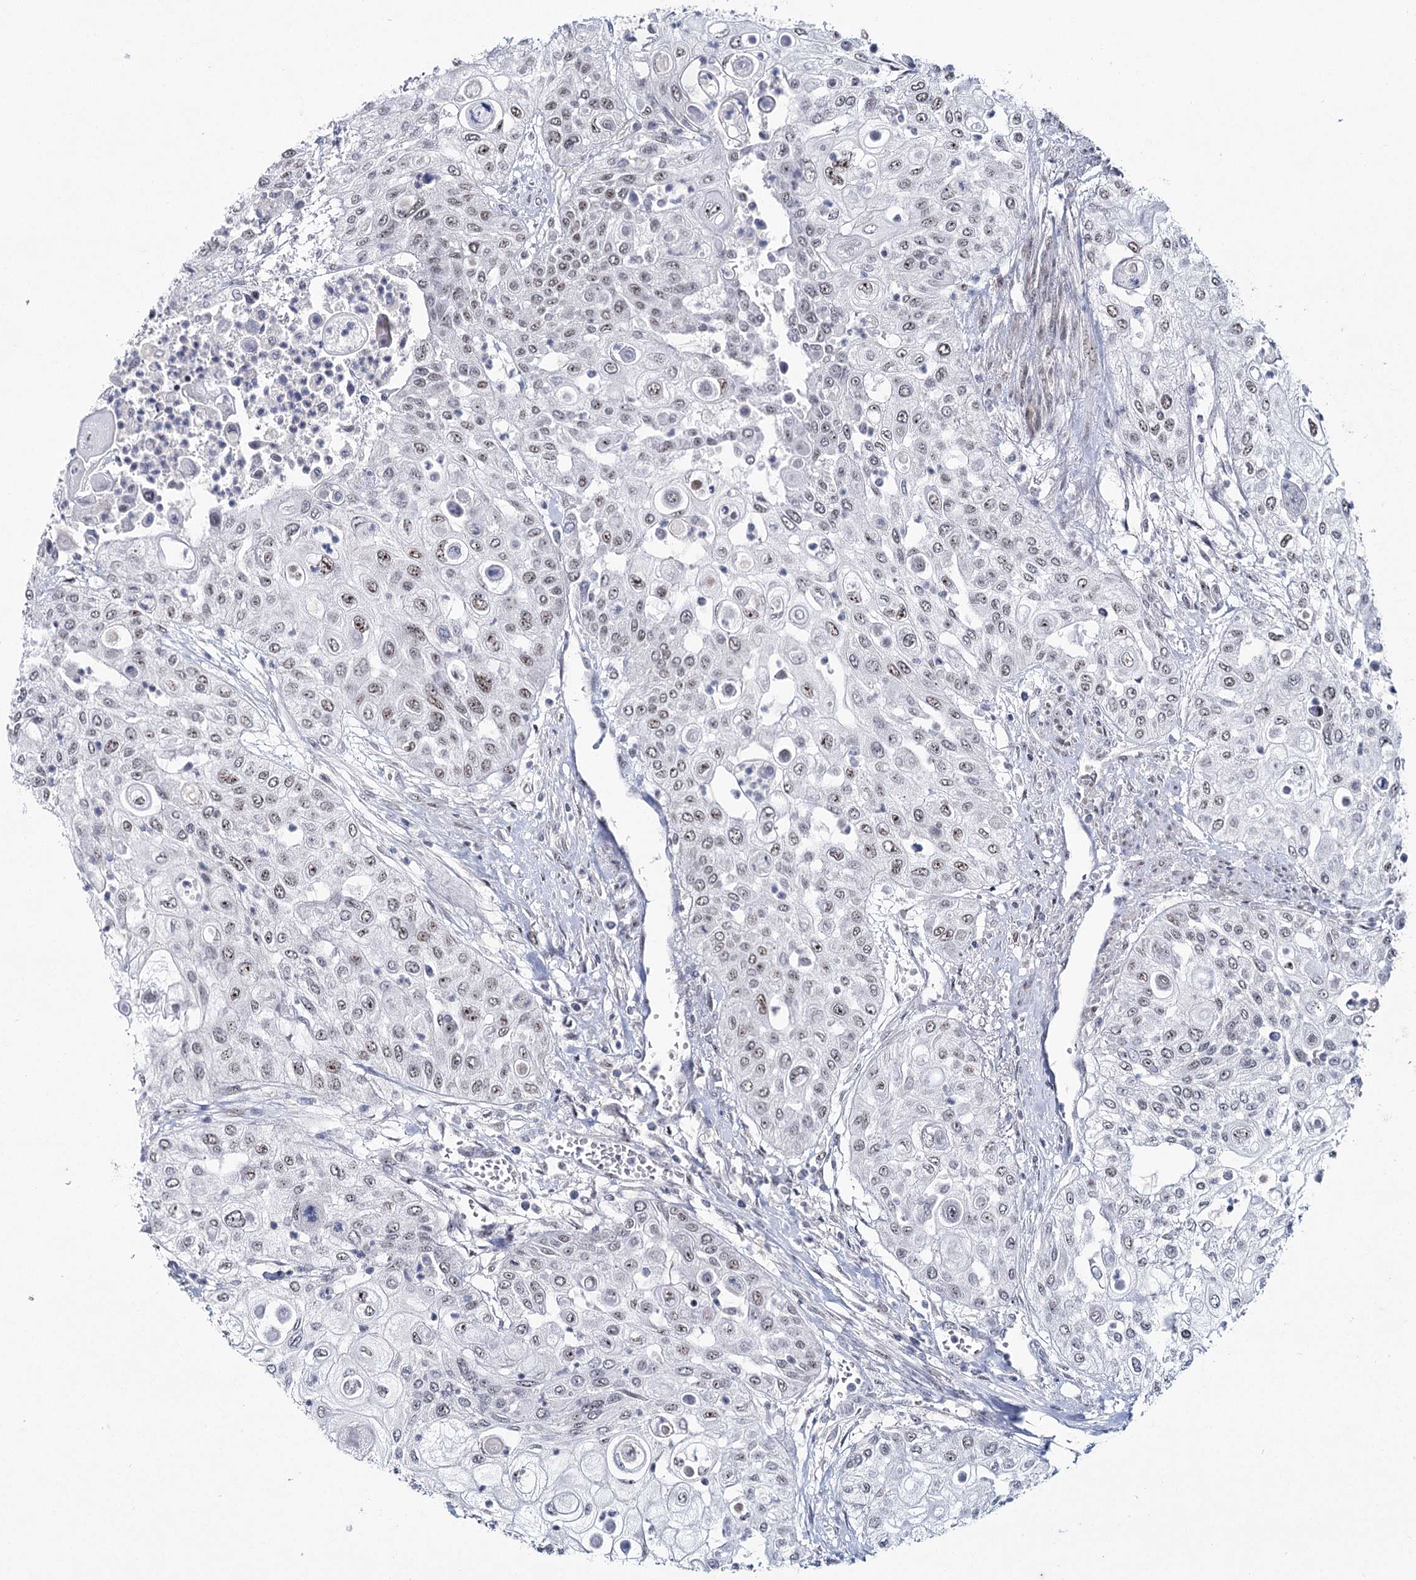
{"staining": {"intensity": "moderate", "quantity": ">75%", "location": "nuclear"}, "tissue": "urothelial cancer", "cell_type": "Tumor cells", "image_type": "cancer", "snomed": [{"axis": "morphology", "description": "Urothelial carcinoma, High grade"}, {"axis": "topography", "description": "Urinary bladder"}], "caption": "DAB (3,3'-diaminobenzidine) immunohistochemical staining of human urothelial carcinoma (high-grade) exhibits moderate nuclear protein staining in about >75% of tumor cells.", "gene": "SCAF8", "patient": {"sex": "female", "age": 79}}